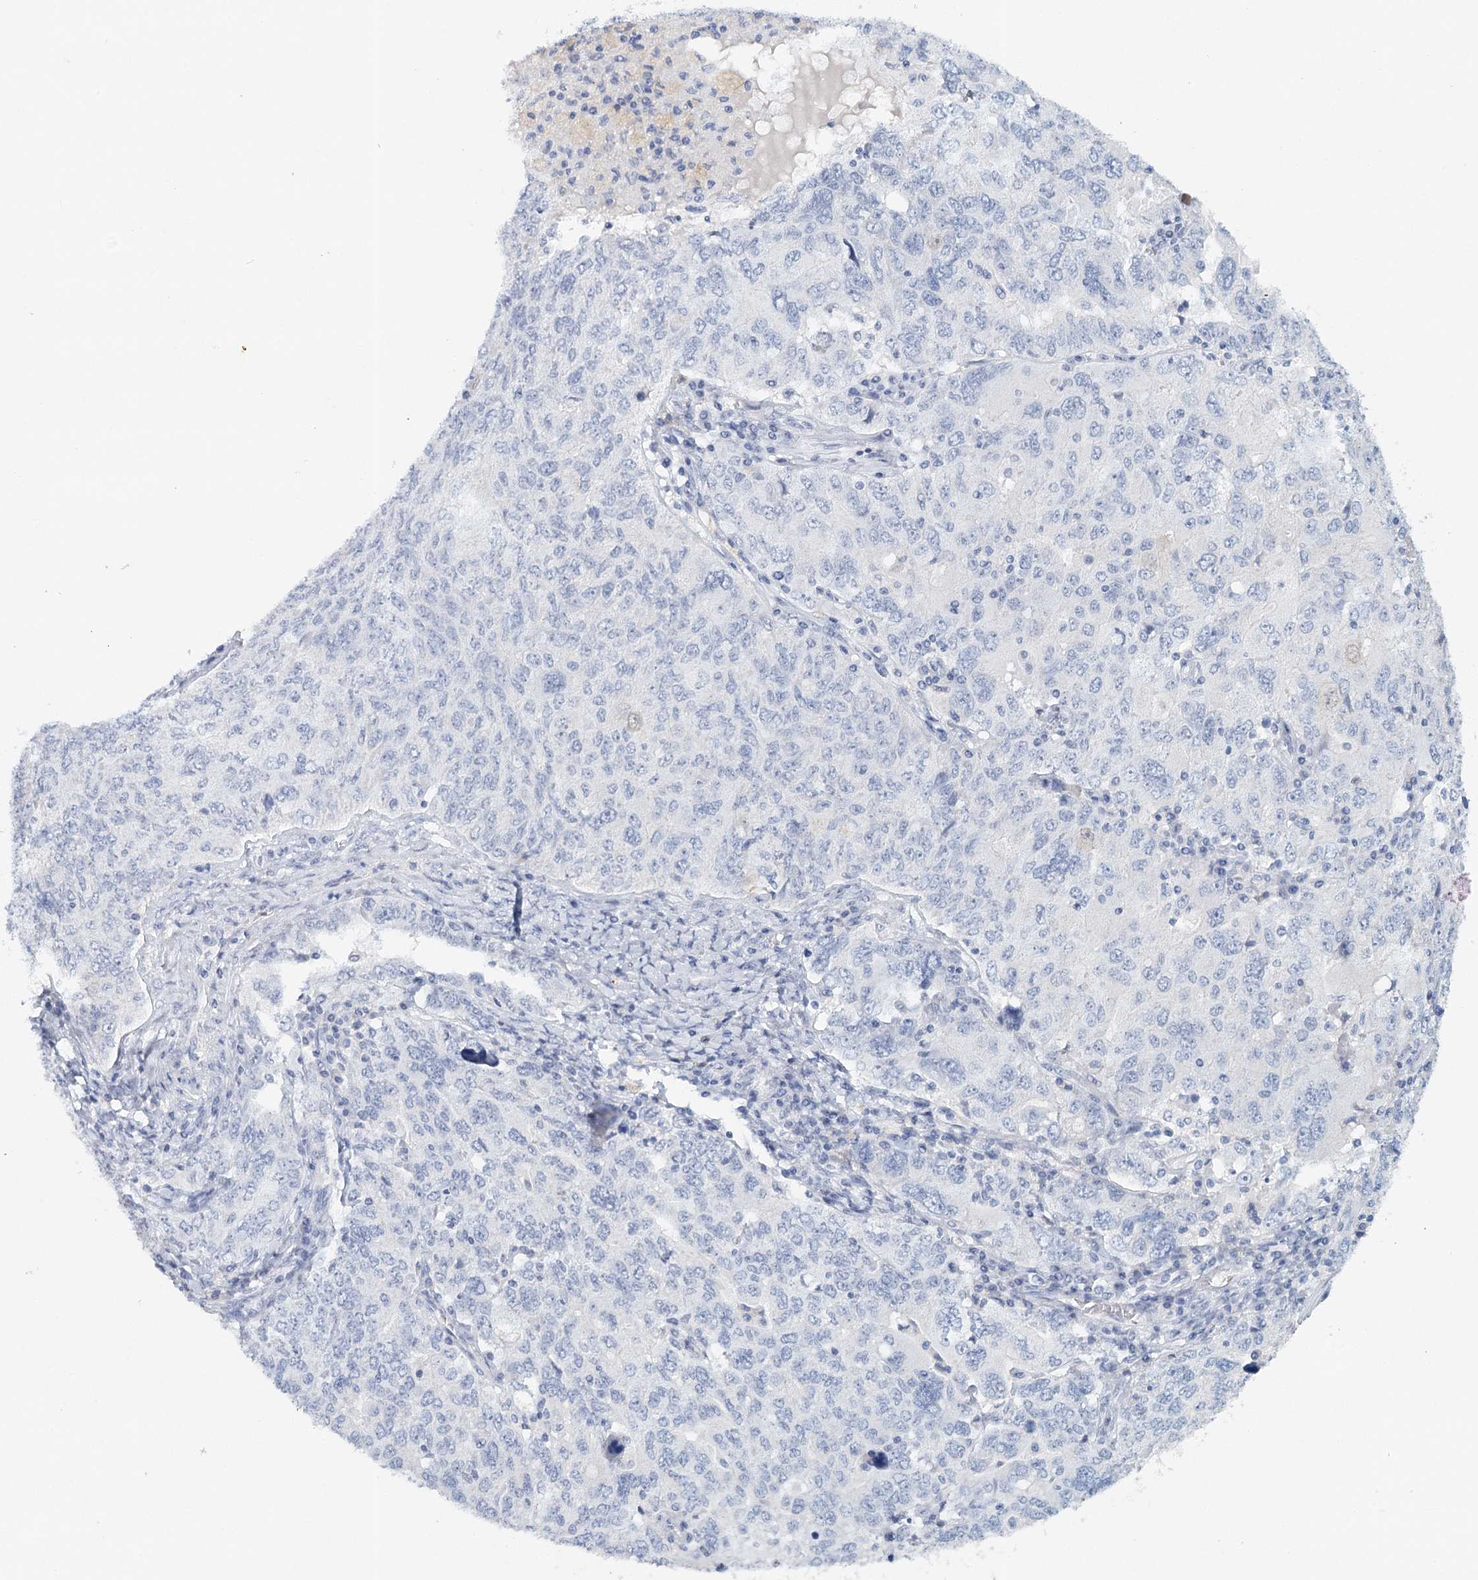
{"staining": {"intensity": "negative", "quantity": "none", "location": "none"}, "tissue": "ovarian cancer", "cell_type": "Tumor cells", "image_type": "cancer", "snomed": [{"axis": "morphology", "description": "Carcinoma, endometroid"}, {"axis": "topography", "description": "Ovary"}], "caption": "Image shows no significant protein positivity in tumor cells of ovarian cancer.", "gene": "HSPA4L", "patient": {"sex": "female", "age": 62}}